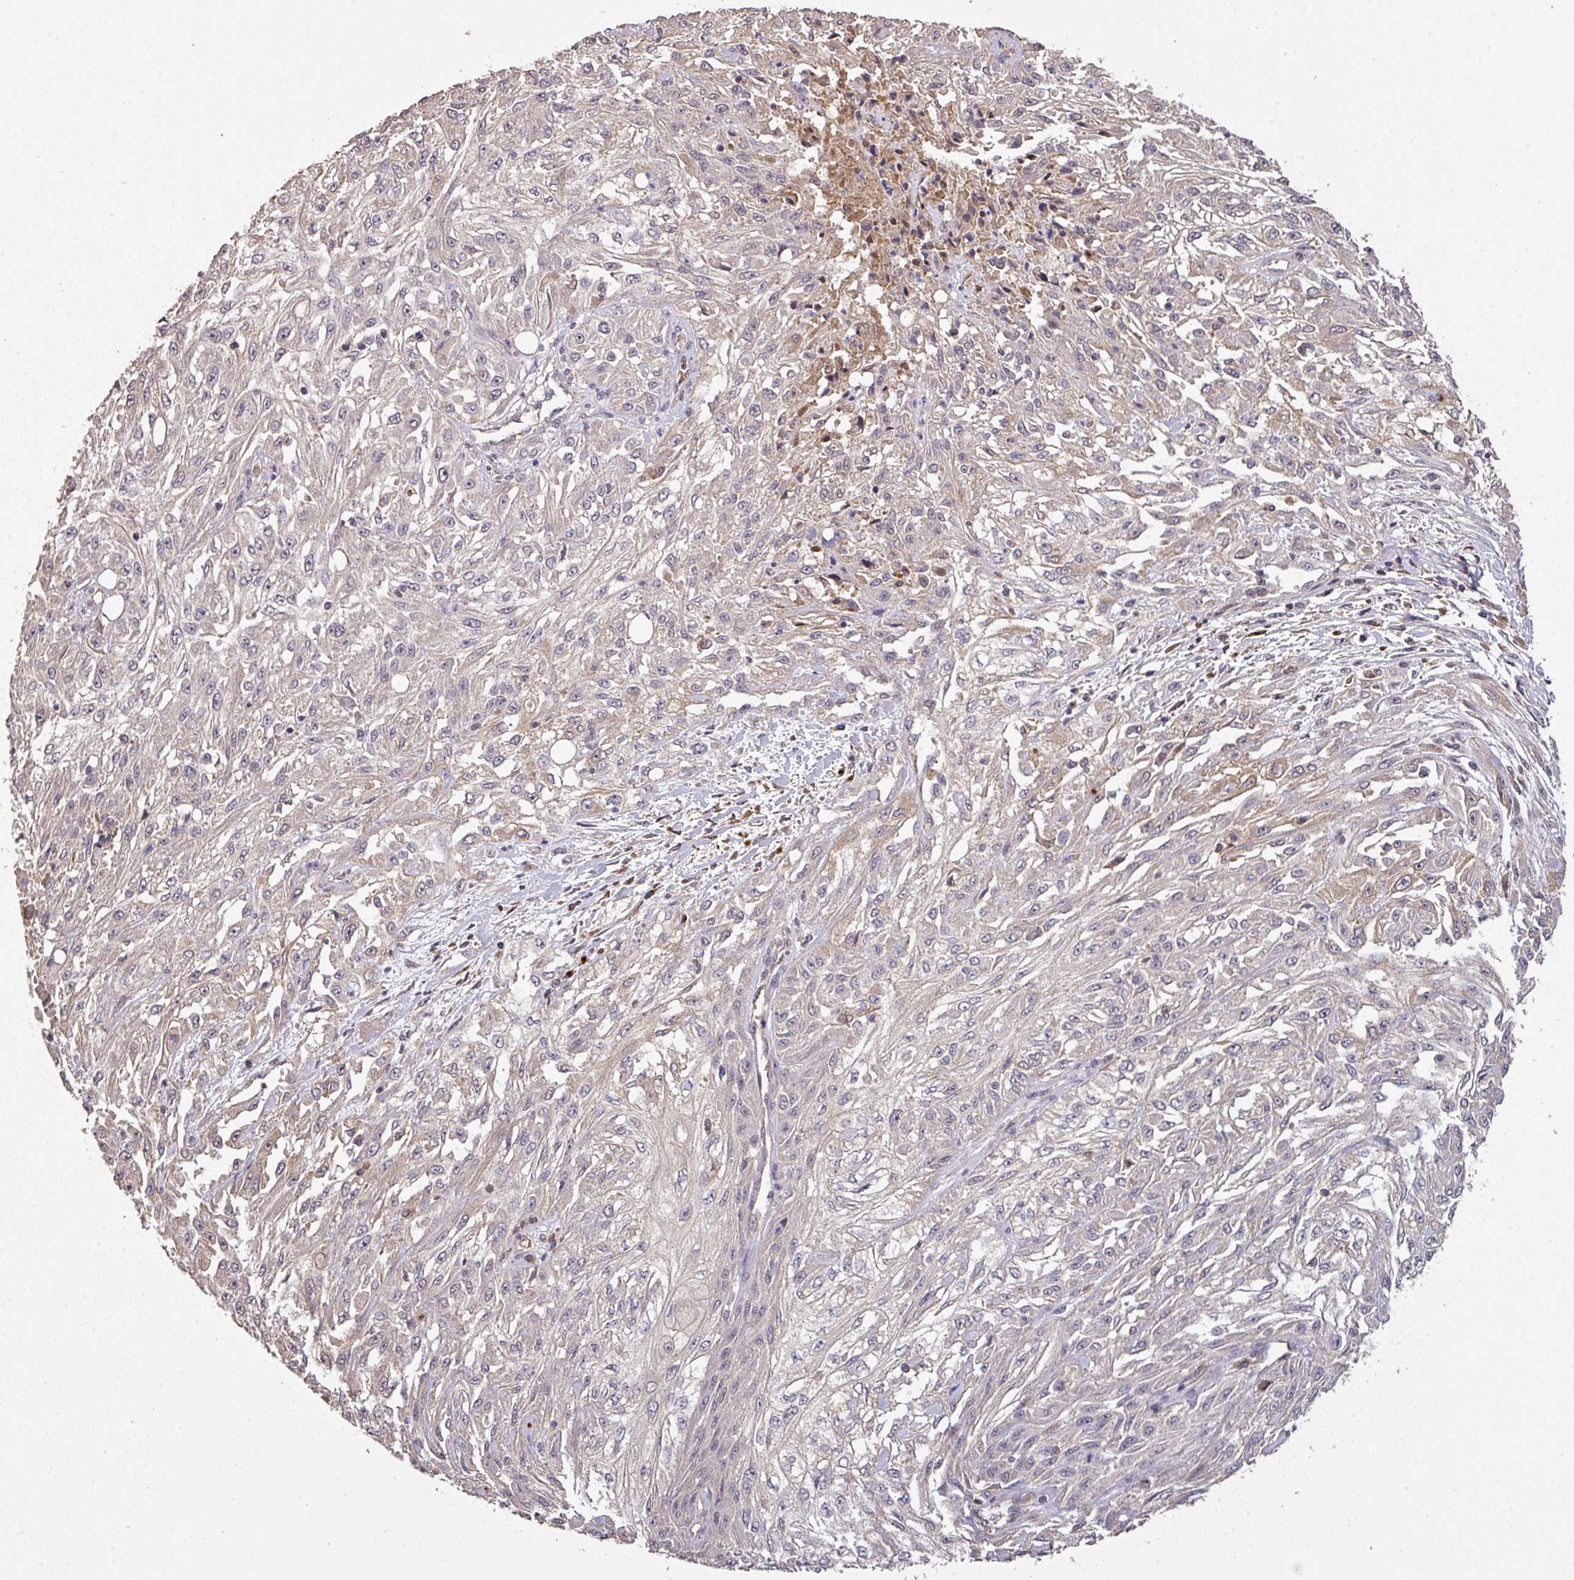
{"staining": {"intensity": "negative", "quantity": "none", "location": "none"}, "tissue": "skin cancer", "cell_type": "Tumor cells", "image_type": "cancer", "snomed": [{"axis": "morphology", "description": "Squamous cell carcinoma, NOS"}, {"axis": "morphology", "description": "Squamous cell carcinoma, metastatic, NOS"}, {"axis": "topography", "description": "Skin"}, {"axis": "topography", "description": "Lymph node"}], "caption": "This is an immunohistochemistry histopathology image of human skin cancer. There is no expression in tumor cells.", "gene": "ISLR", "patient": {"sex": "male", "age": 75}}